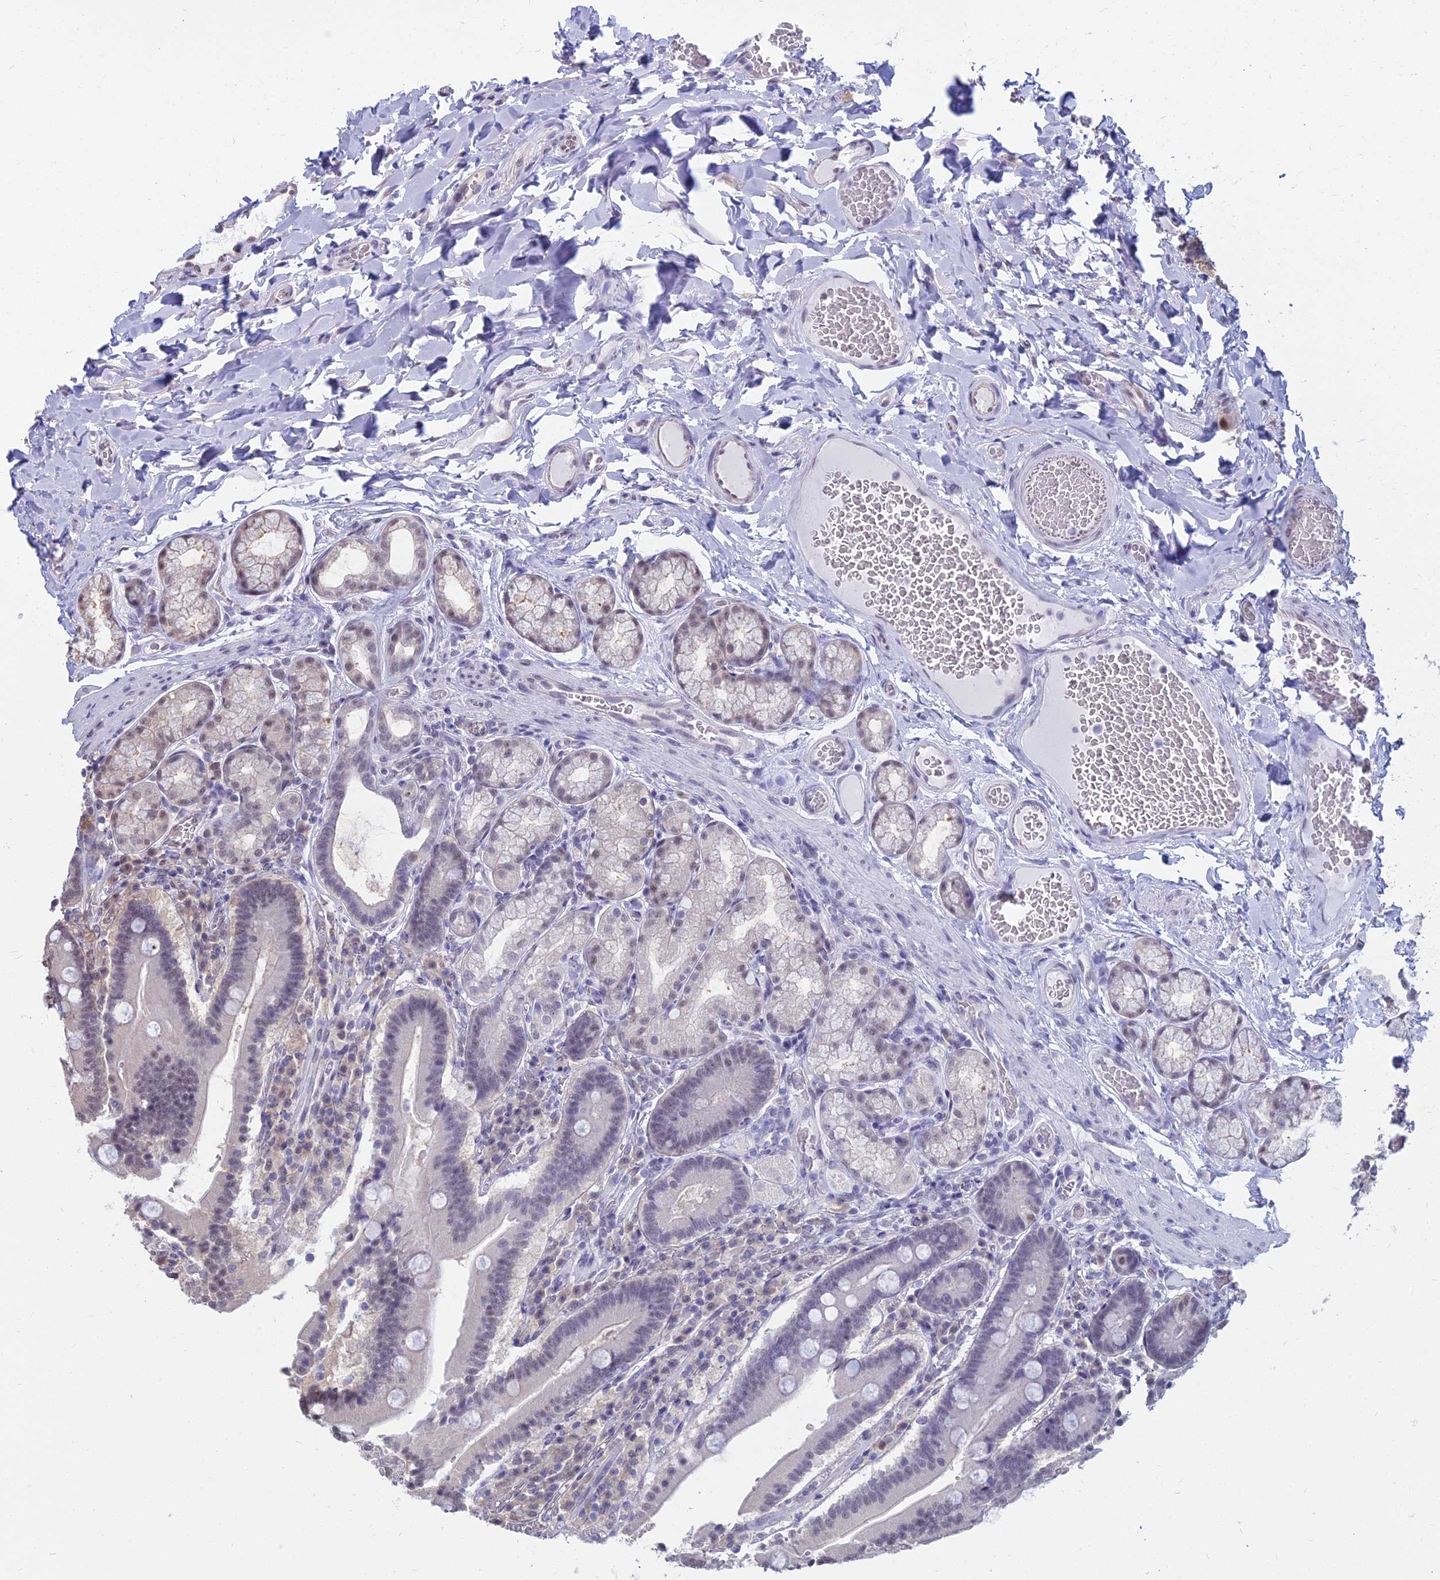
{"staining": {"intensity": "moderate", "quantity": "<25%", "location": "nuclear"}, "tissue": "duodenum", "cell_type": "Glandular cells", "image_type": "normal", "snomed": [{"axis": "morphology", "description": "Normal tissue, NOS"}, {"axis": "topography", "description": "Duodenum"}], "caption": "A brown stain shows moderate nuclear expression of a protein in glandular cells of unremarkable duodenum.", "gene": "SRSF7", "patient": {"sex": "female", "age": 62}}